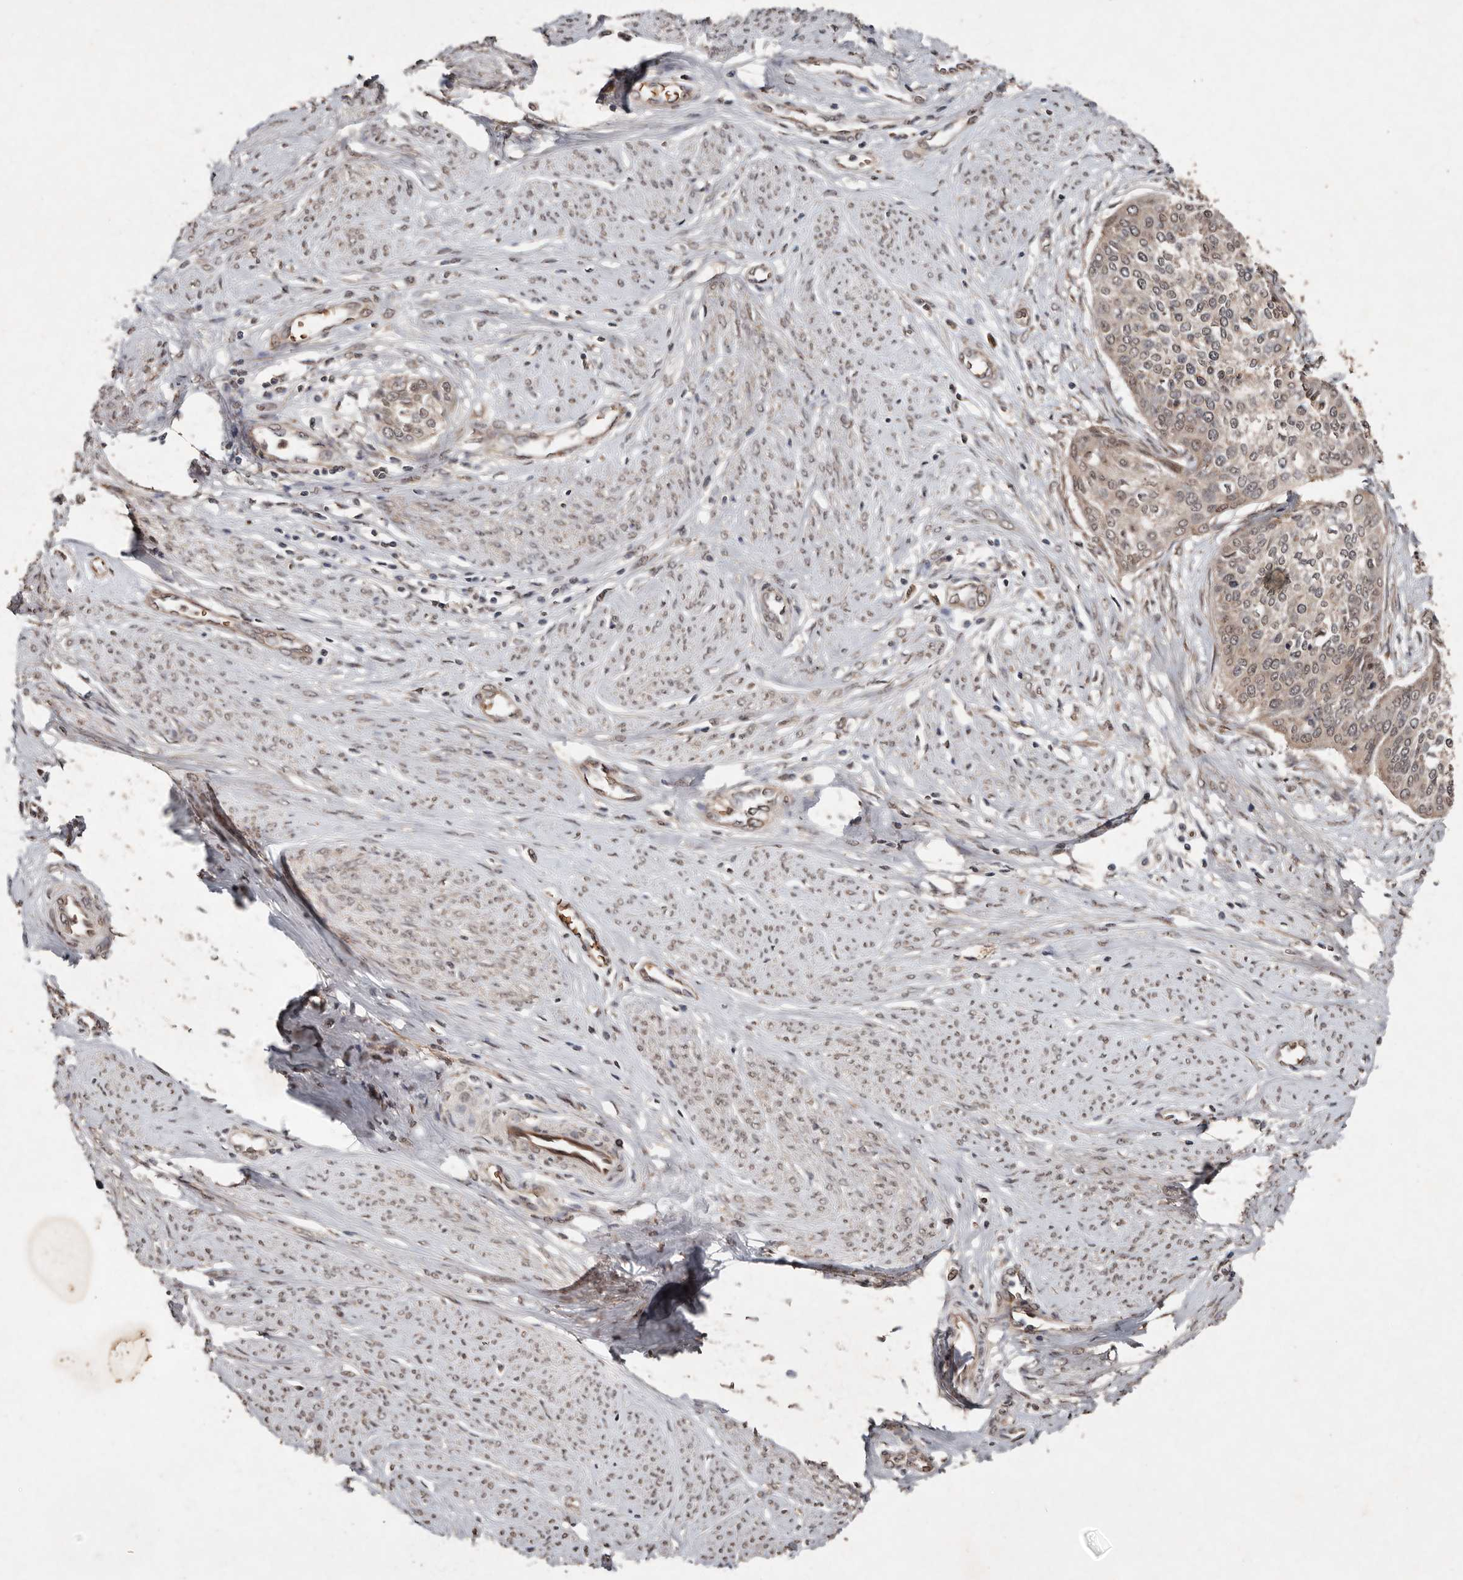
{"staining": {"intensity": "weak", "quantity": ">75%", "location": "nuclear"}, "tissue": "cervical cancer", "cell_type": "Tumor cells", "image_type": "cancer", "snomed": [{"axis": "morphology", "description": "Squamous cell carcinoma, NOS"}, {"axis": "topography", "description": "Cervix"}], "caption": "Immunohistochemistry (IHC) micrograph of human cervical squamous cell carcinoma stained for a protein (brown), which reveals low levels of weak nuclear staining in about >75% of tumor cells.", "gene": "DIP2C", "patient": {"sex": "female", "age": 37}}